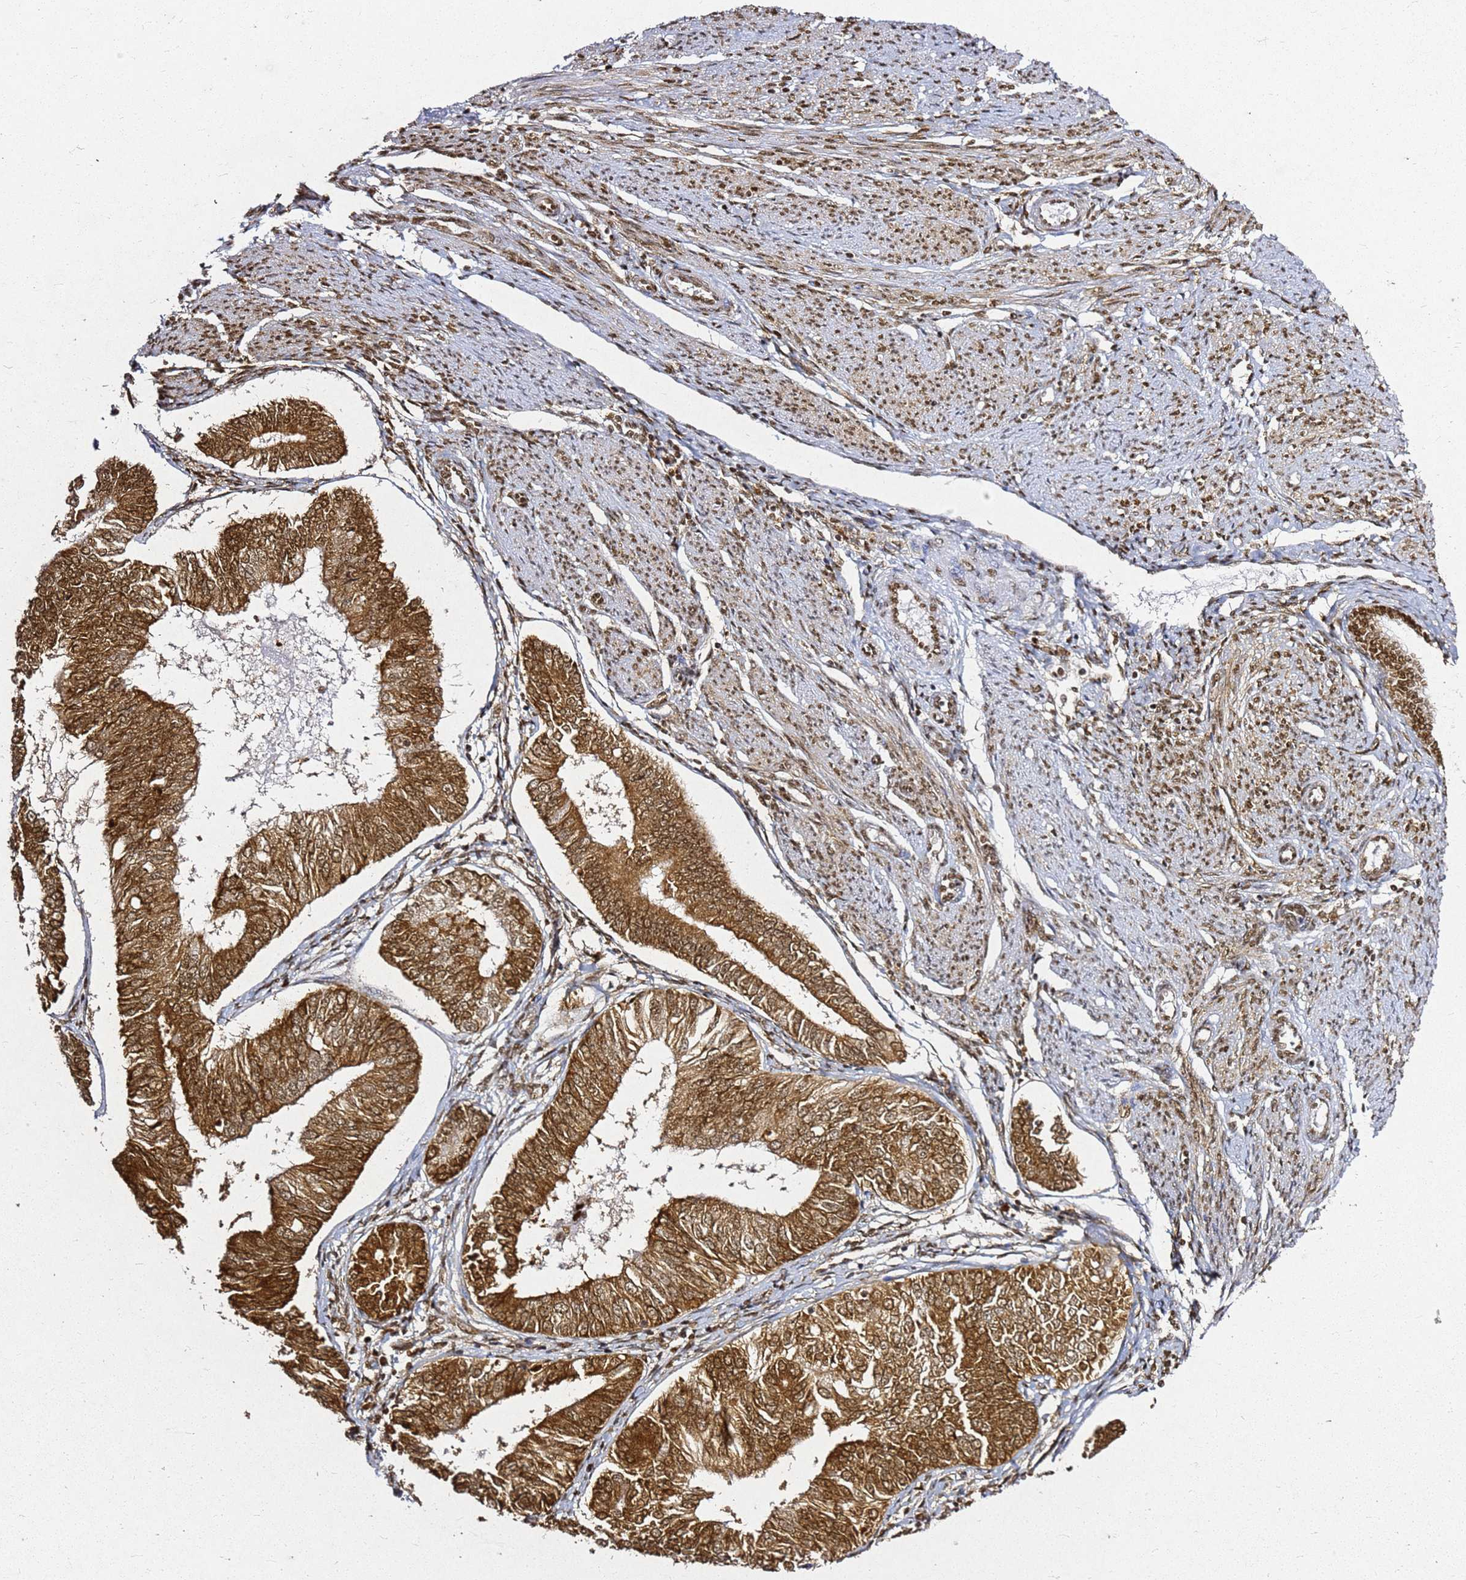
{"staining": {"intensity": "moderate", "quantity": ">75%", "location": "cytoplasmic/membranous,nuclear"}, "tissue": "endometrial cancer", "cell_type": "Tumor cells", "image_type": "cancer", "snomed": [{"axis": "morphology", "description": "Adenocarcinoma, NOS"}, {"axis": "topography", "description": "Endometrium"}], "caption": "This micrograph demonstrates IHC staining of adenocarcinoma (endometrial), with medium moderate cytoplasmic/membranous and nuclear positivity in approximately >75% of tumor cells.", "gene": "APEX1", "patient": {"sex": "female", "age": 58}}